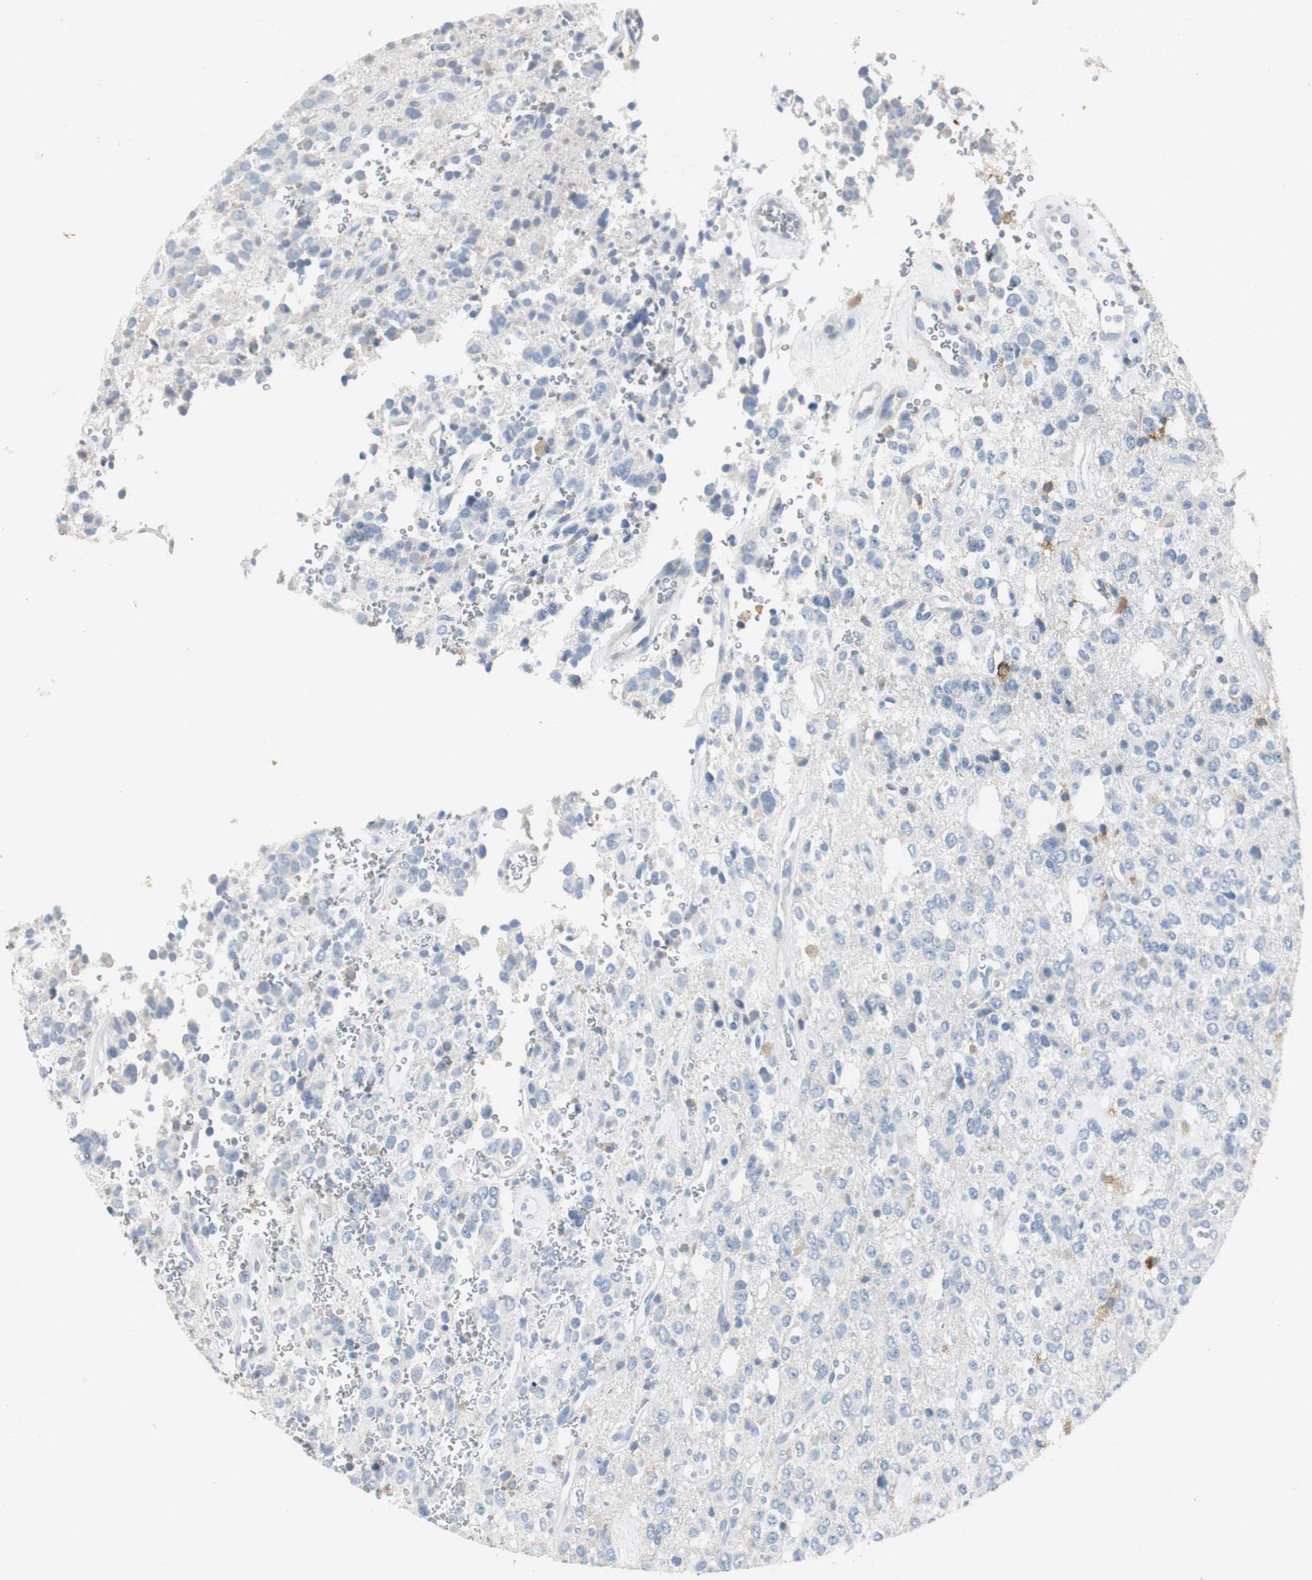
{"staining": {"intensity": "negative", "quantity": "none", "location": "none"}, "tissue": "glioma", "cell_type": "Tumor cells", "image_type": "cancer", "snomed": [{"axis": "morphology", "description": "Glioma, malignant, High grade"}, {"axis": "topography", "description": "Brain"}], "caption": "A photomicrograph of human glioma is negative for staining in tumor cells. (DAB (3,3'-diaminobenzidine) immunohistochemistry with hematoxylin counter stain).", "gene": "SLC2A5", "patient": {"sex": "male", "age": 47}}